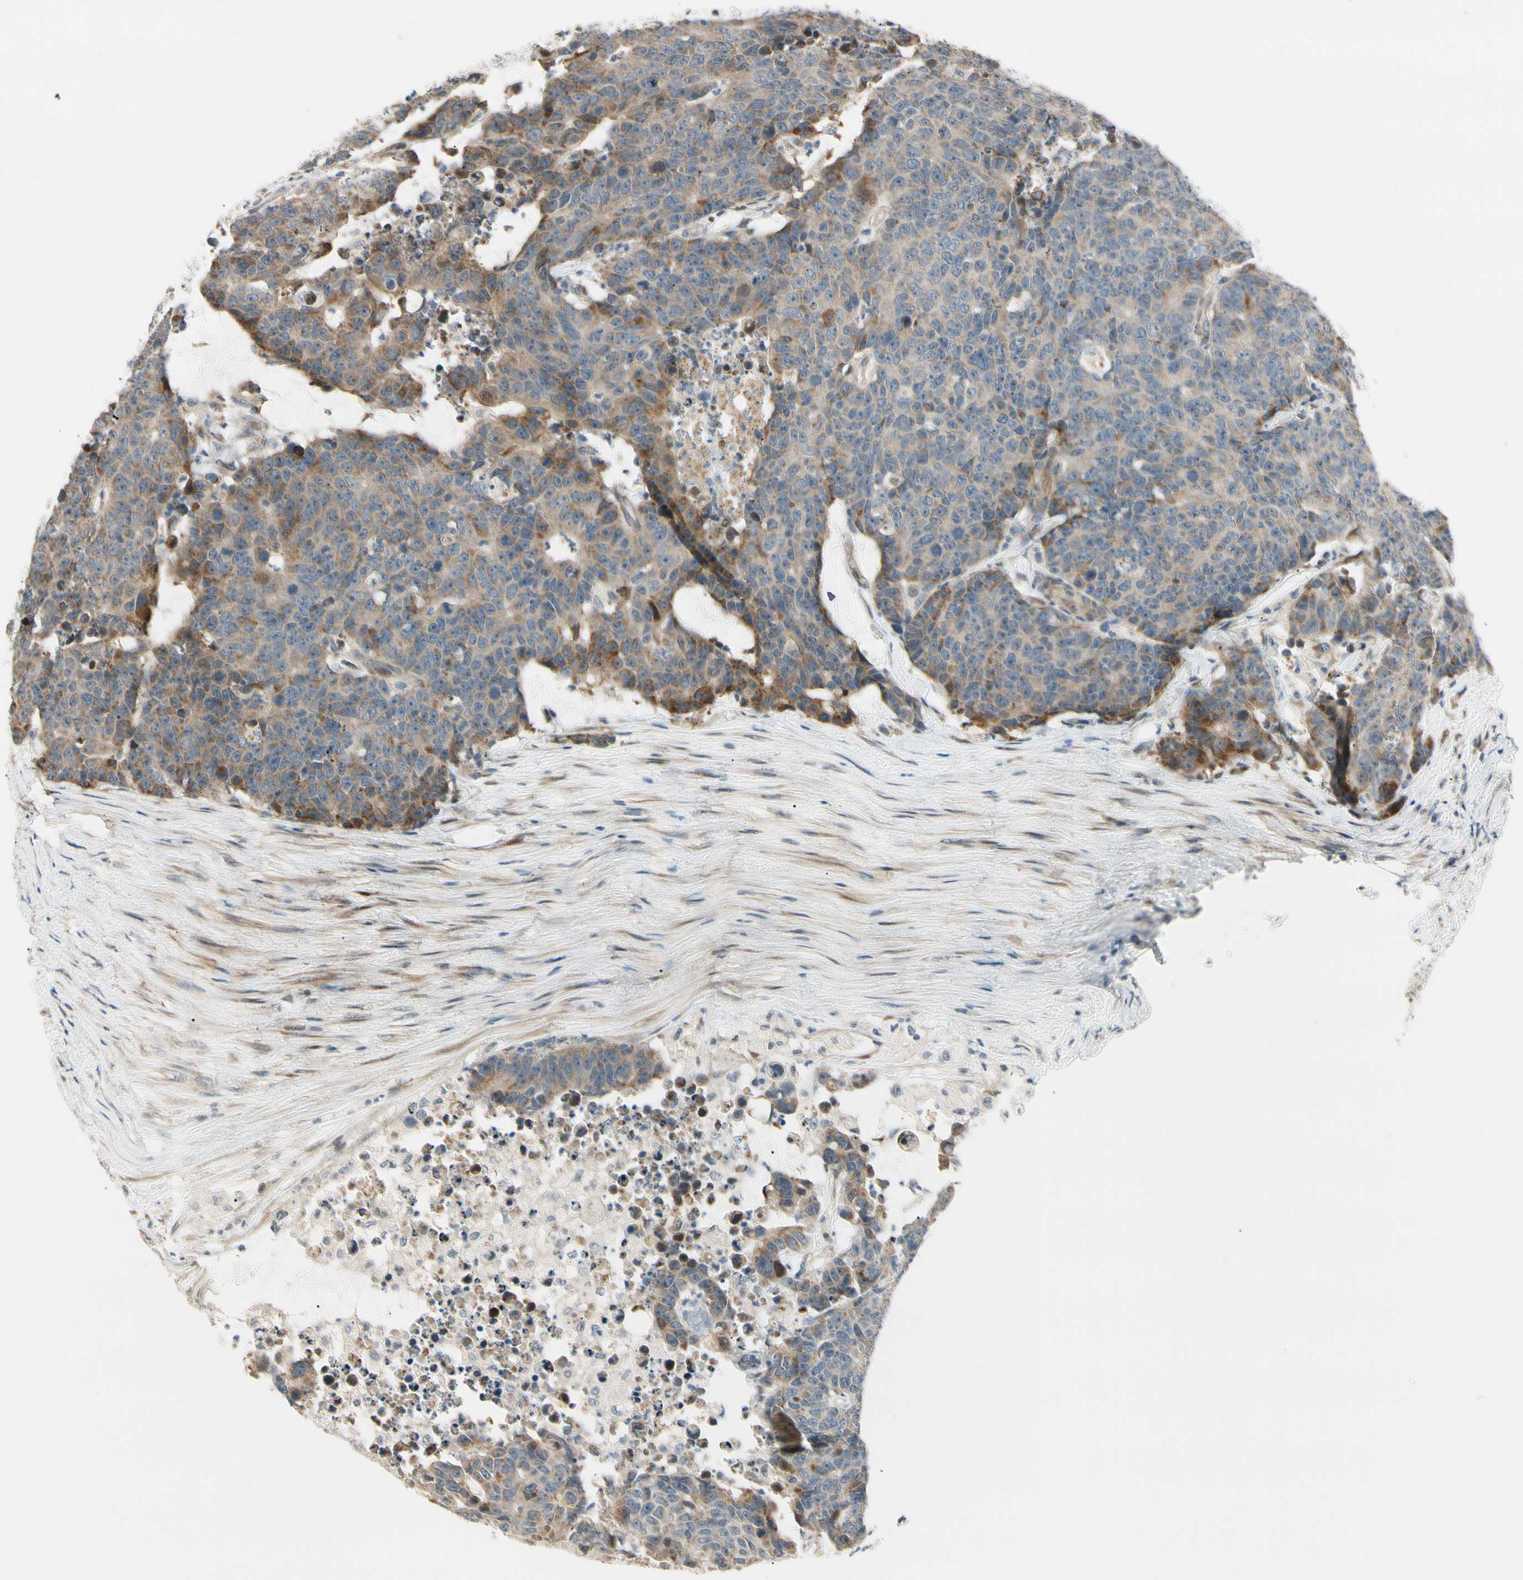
{"staining": {"intensity": "moderate", "quantity": ">75%", "location": "cytoplasmic/membranous"}, "tissue": "colorectal cancer", "cell_type": "Tumor cells", "image_type": "cancer", "snomed": [{"axis": "morphology", "description": "Adenocarcinoma, NOS"}, {"axis": "topography", "description": "Colon"}], "caption": "Immunohistochemical staining of colorectal adenocarcinoma displays medium levels of moderate cytoplasmic/membranous positivity in about >75% of tumor cells.", "gene": "P4HA3", "patient": {"sex": "female", "age": 86}}